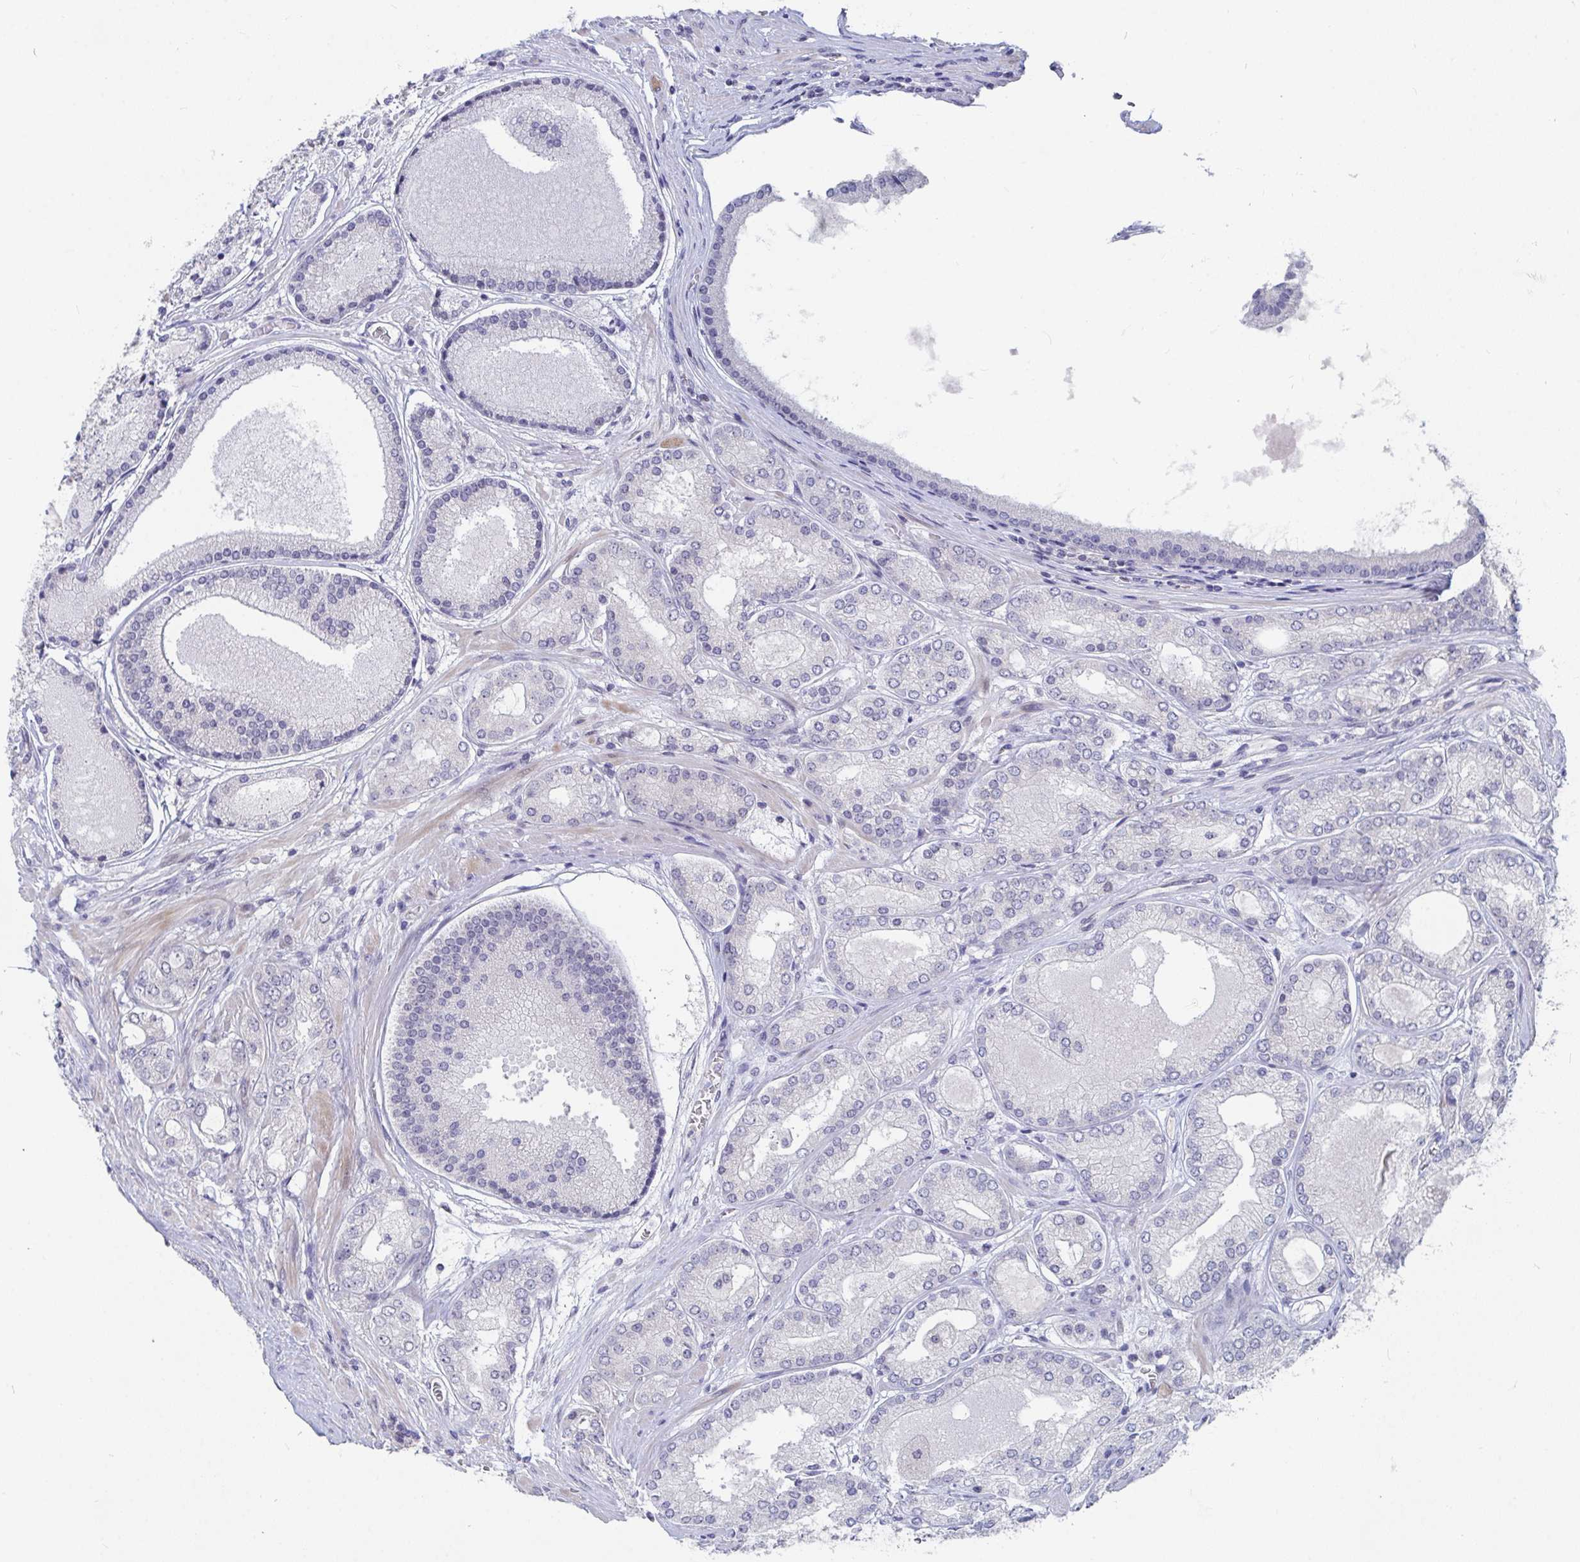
{"staining": {"intensity": "negative", "quantity": "none", "location": "none"}, "tissue": "prostate cancer", "cell_type": "Tumor cells", "image_type": "cancer", "snomed": [{"axis": "morphology", "description": "Adenocarcinoma, High grade"}, {"axis": "topography", "description": "Prostate"}], "caption": "Prostate cancer (high-grade adenocarcinoma) was stained to show a protein in brown. There is no significant expression in tumor cells.", "gene": "FAM156B", "patient": {"sex": "male", "age": 67}}